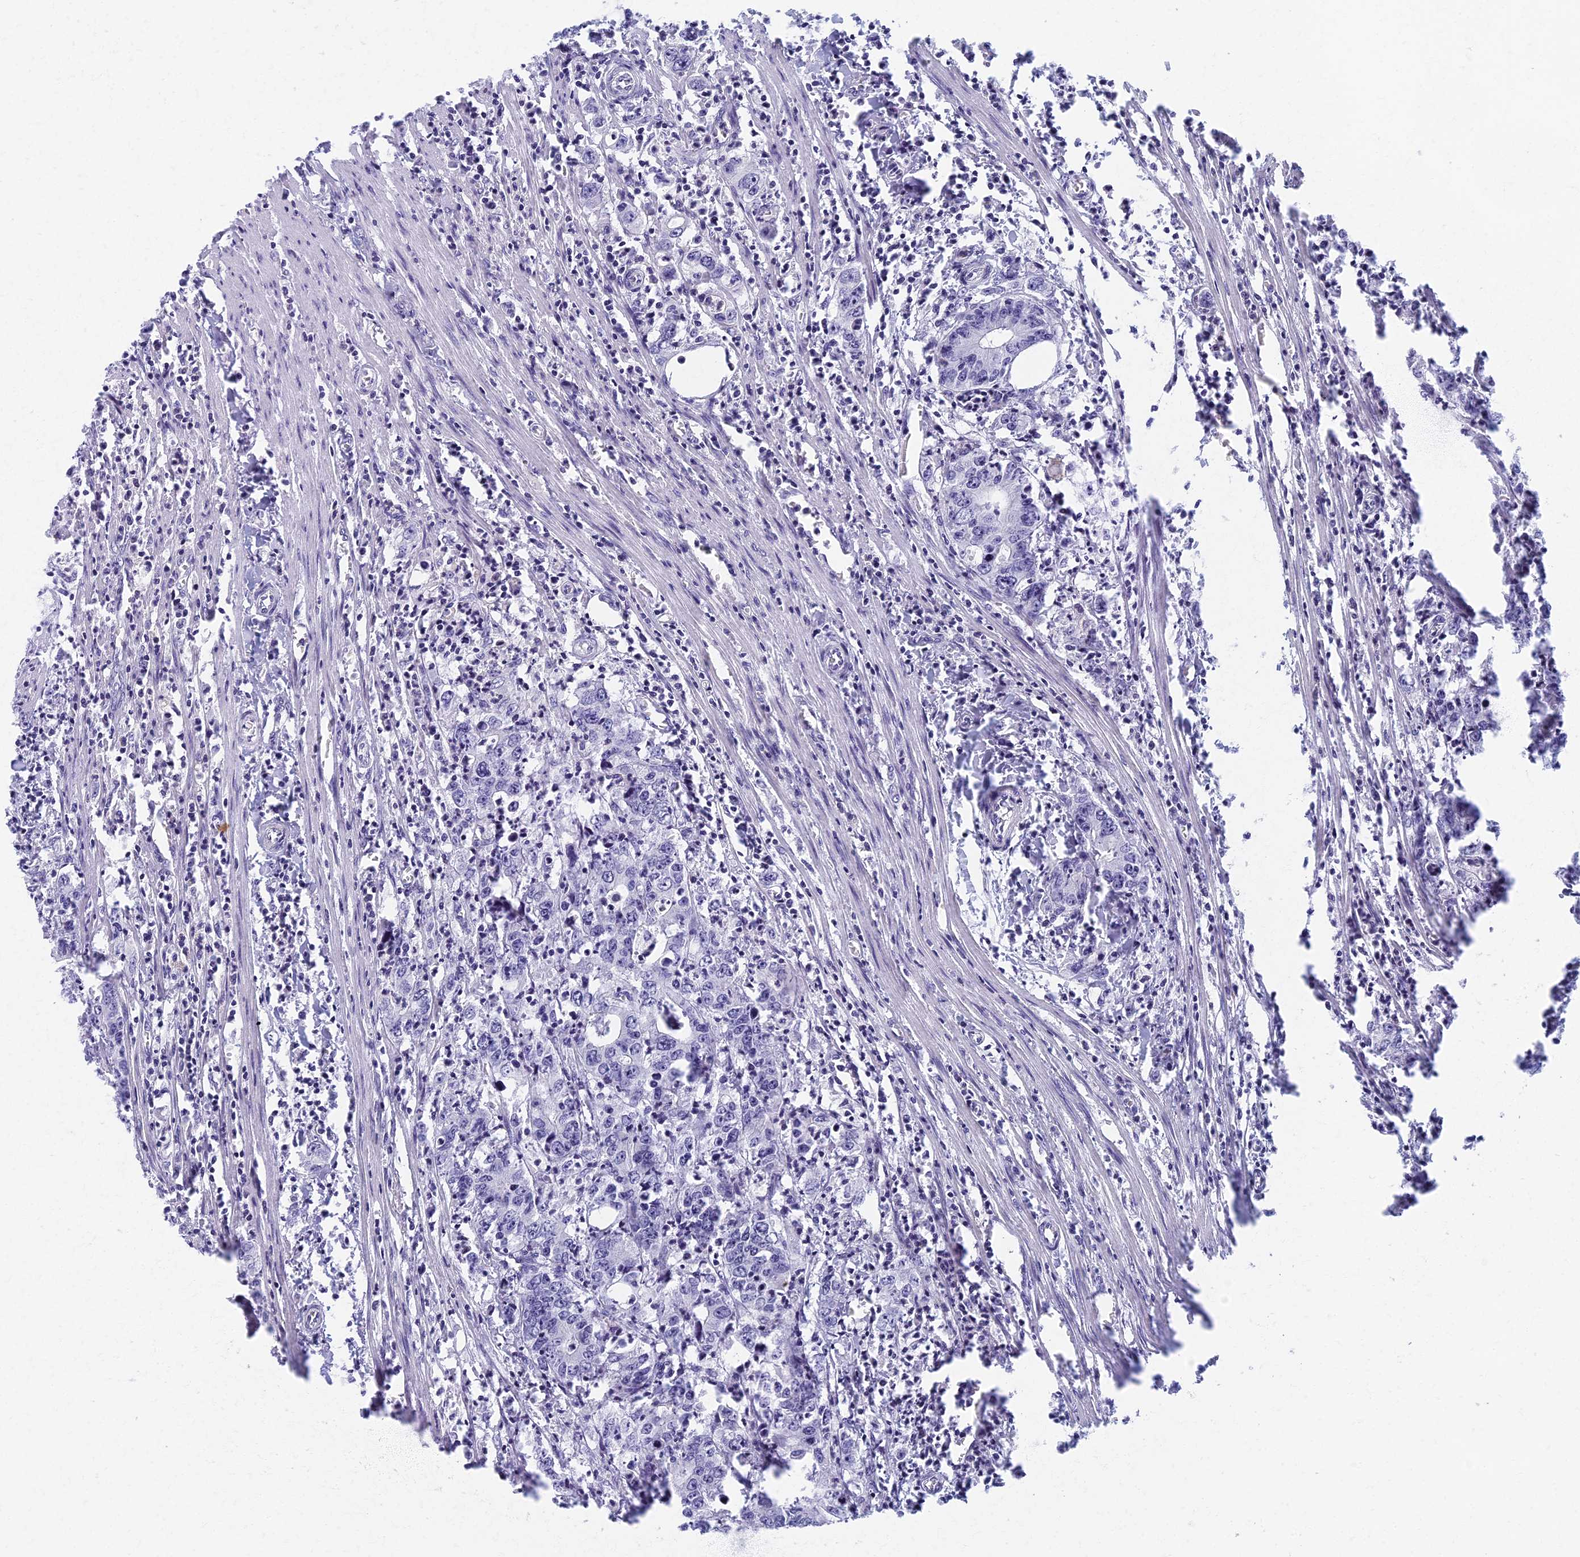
{"staining": {"intensity": "negative", "quantity": "none", "location": "none"}, "tissue": "colorectal cancer", "cell_type": "Tumor cells", "image_type": "cancer", "snomed": [{"axis": "morphology", "description": "Adenocarcinoma, NOS"}, {"axis": "topography", "description": "Colon"}], "caption": "Image shows no significant protein expression in tumor cells of colorectal cancer (adenocarcinoma).", "gene": "AP4E1", "patient": {"sex": "female", "age": 75}}